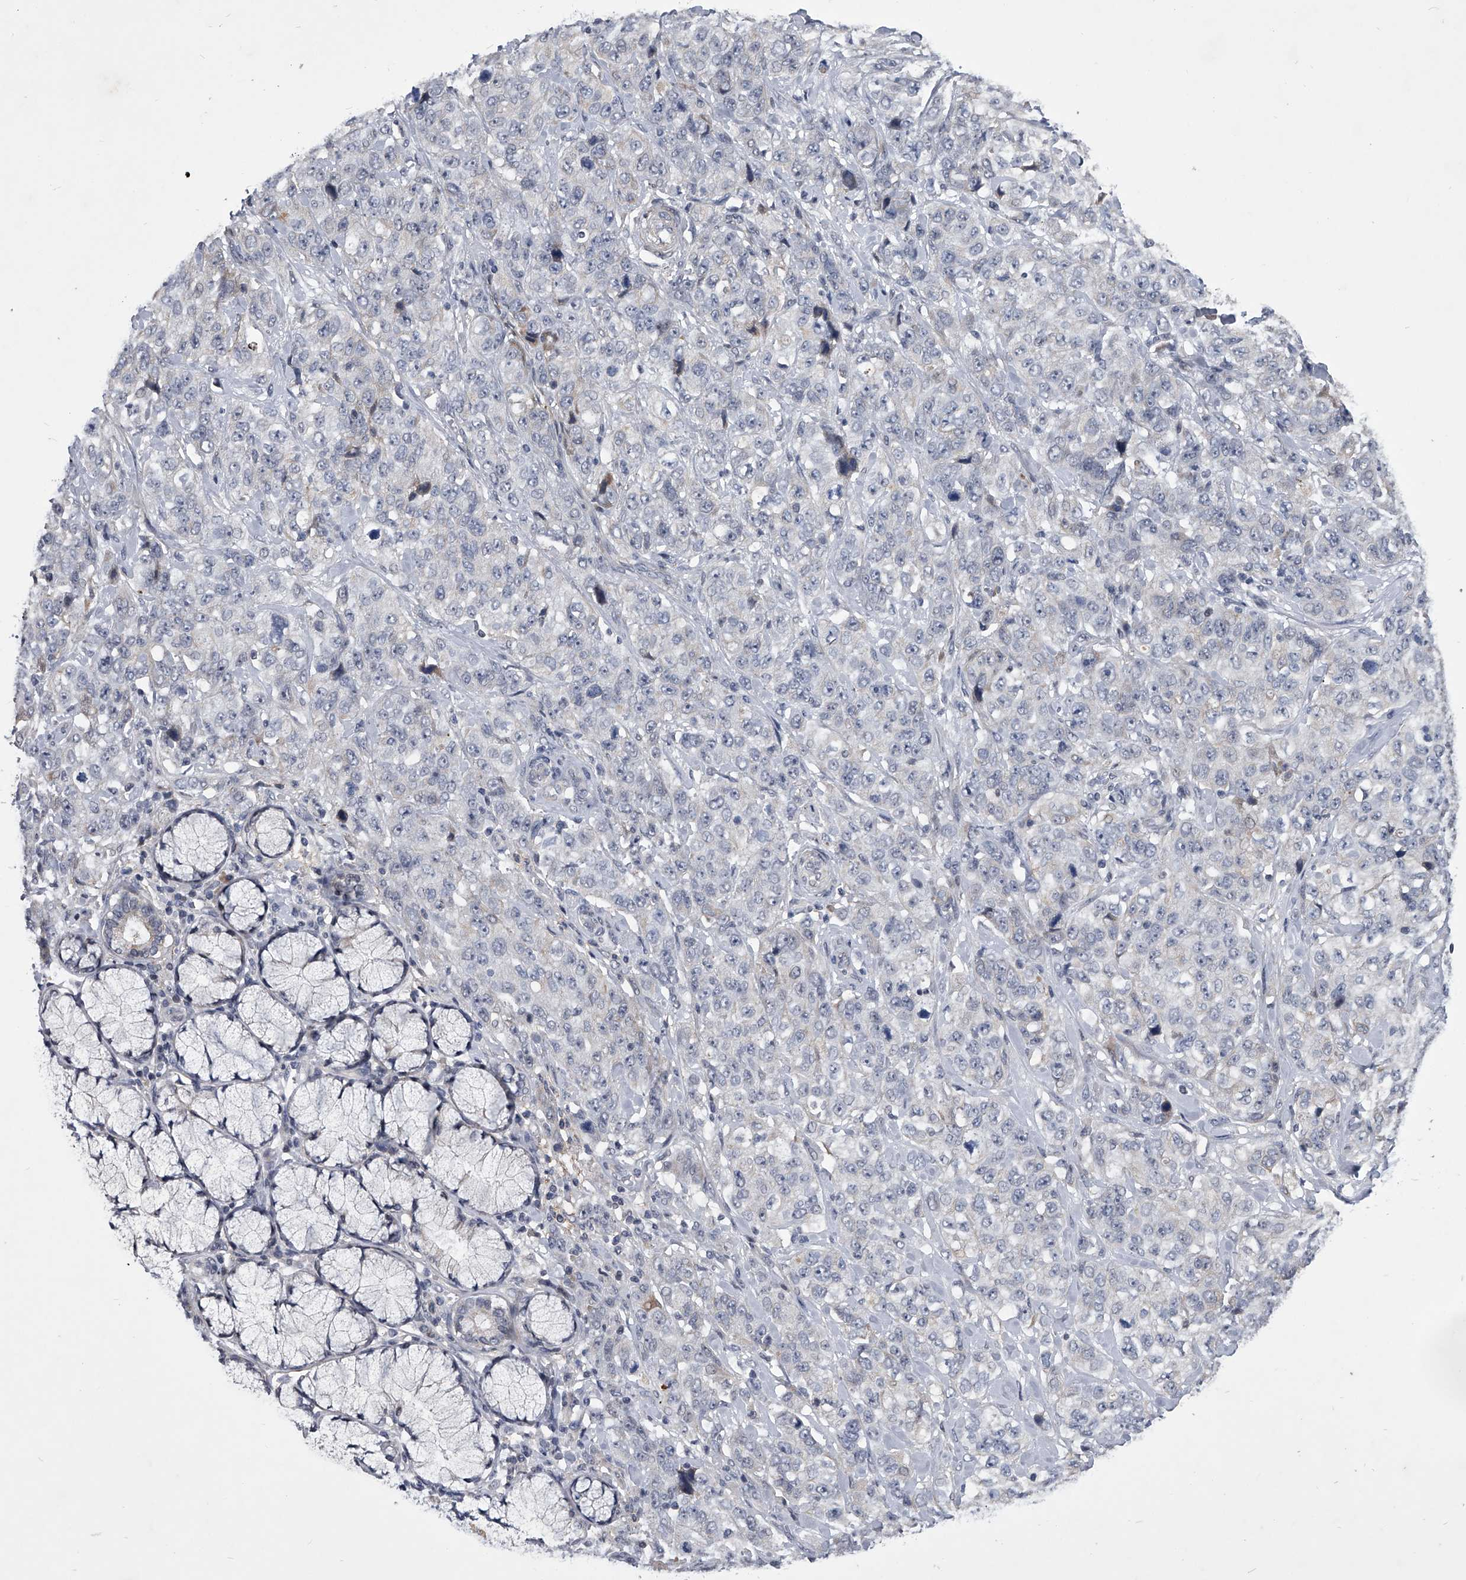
{"staining": {"intensity": "negative", "quantity": "none", "location": "none"}, "tissue": "stomach cancer", "cell_type": "Tumor cells", "image_type": "cancer", "snomed": [{"axis": "morphology", "description": "Adenocarcinoma, NOS"}, {"axis": "topography", "description": "Stomach"}], "caption": "This image is of stomach cancer stained with immunohistochemistry to label a protein in brown with the nuclei are counter-stained blue. There is no expression in tumor cells.", "gene": "ZNF76", "patient": {"sex": "male", "age": 48}}